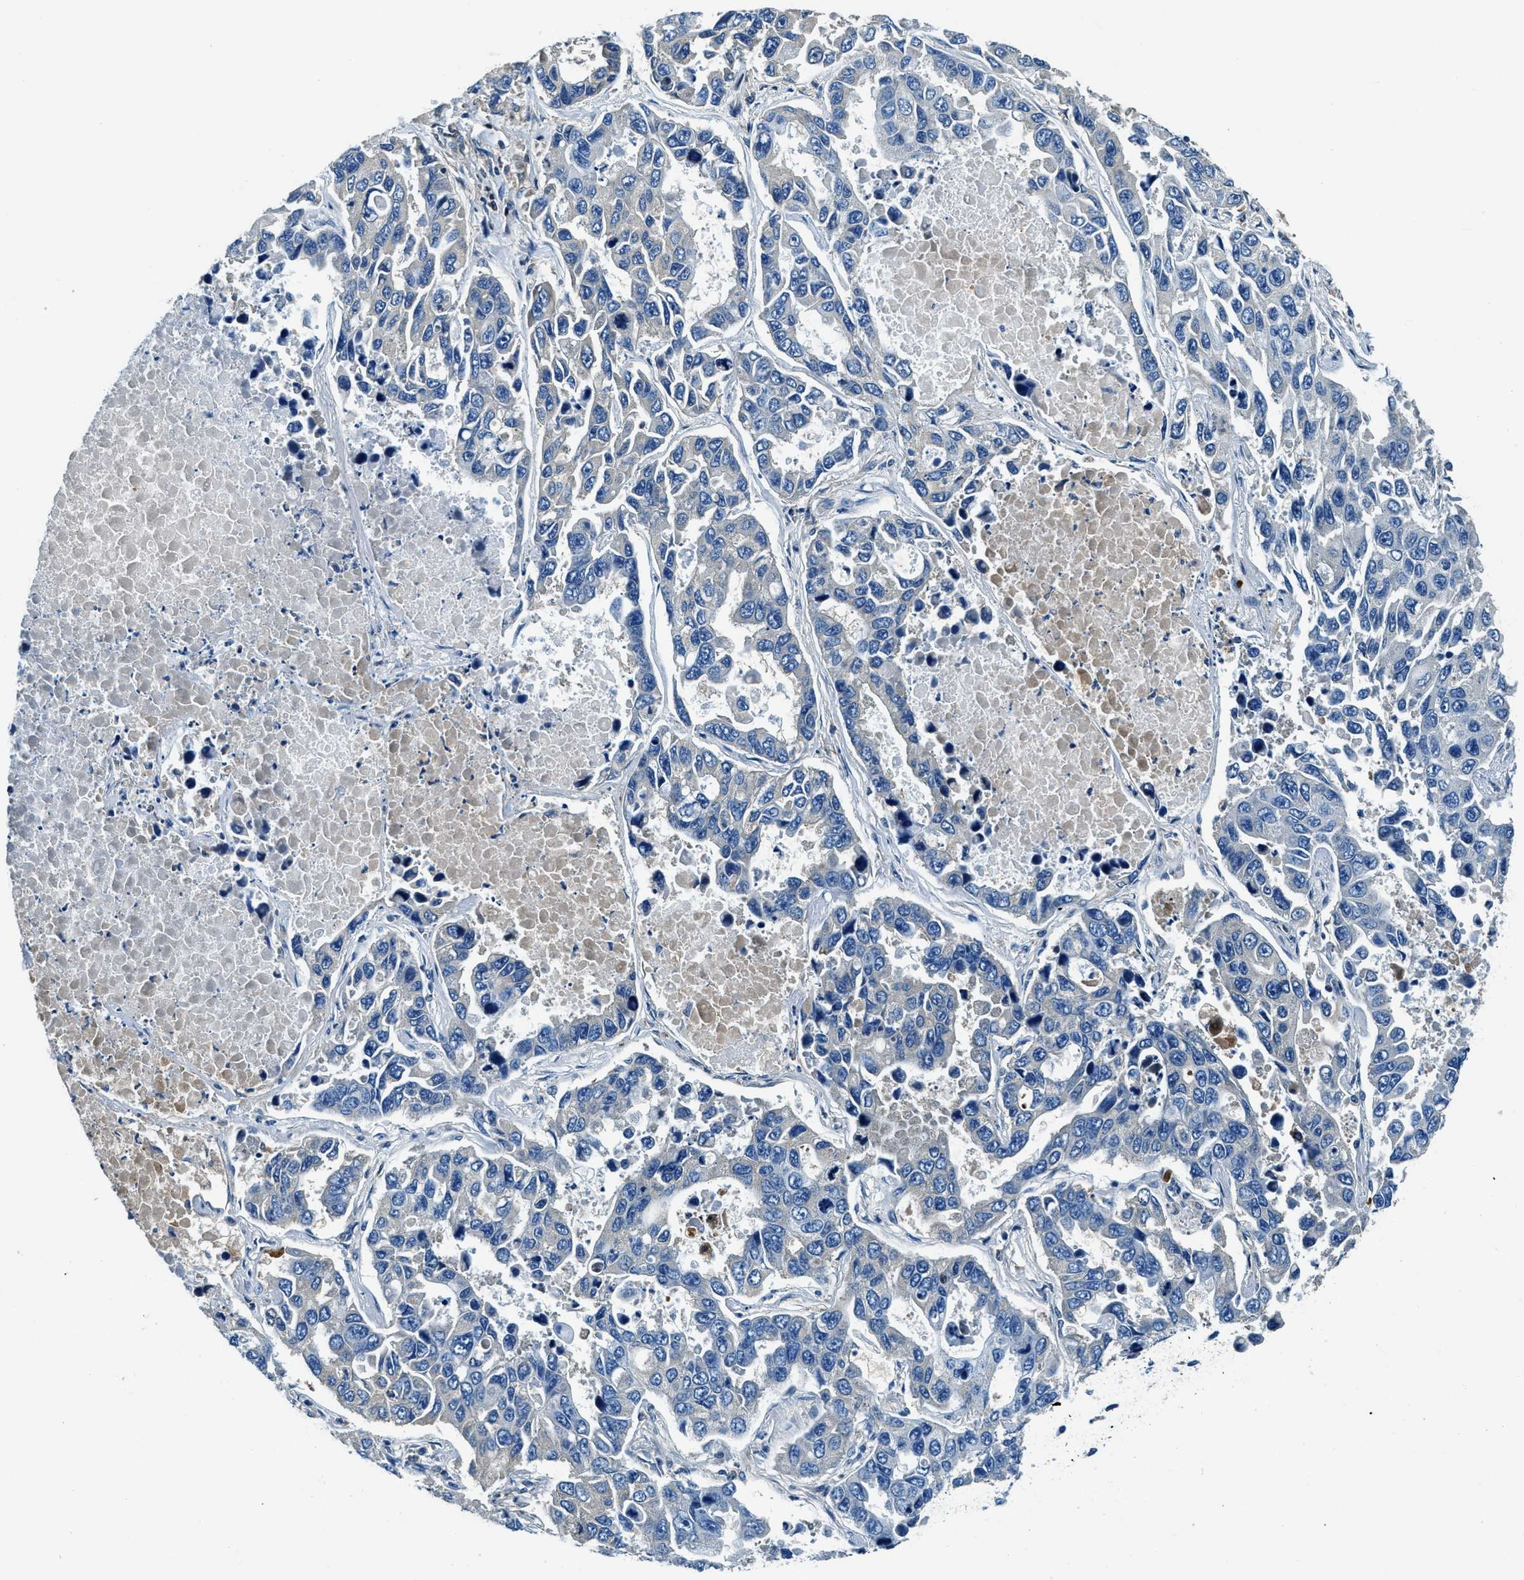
{"staining": {"intensity": "negative", "quantity": "none", "location": "none"}, "tissue": "lung cancer", "cell_type": "Tumor cells", "image_type": "cancer", "snomed": [{"axis": "morphology", "description": "Adenocarcinoma, NOS"}, {"axis": "topography", "description": "Lung"}], "caption": "Immunohistochemical staining of human lung adenocarcinoma demonstrates no significant expression in tumor cells. (DAB (3,3'-diaminobenzidine) immunohistochemistry, high magnification).", "gene": "TMEM186", "patient": {"sex": "male", "age": 64}}